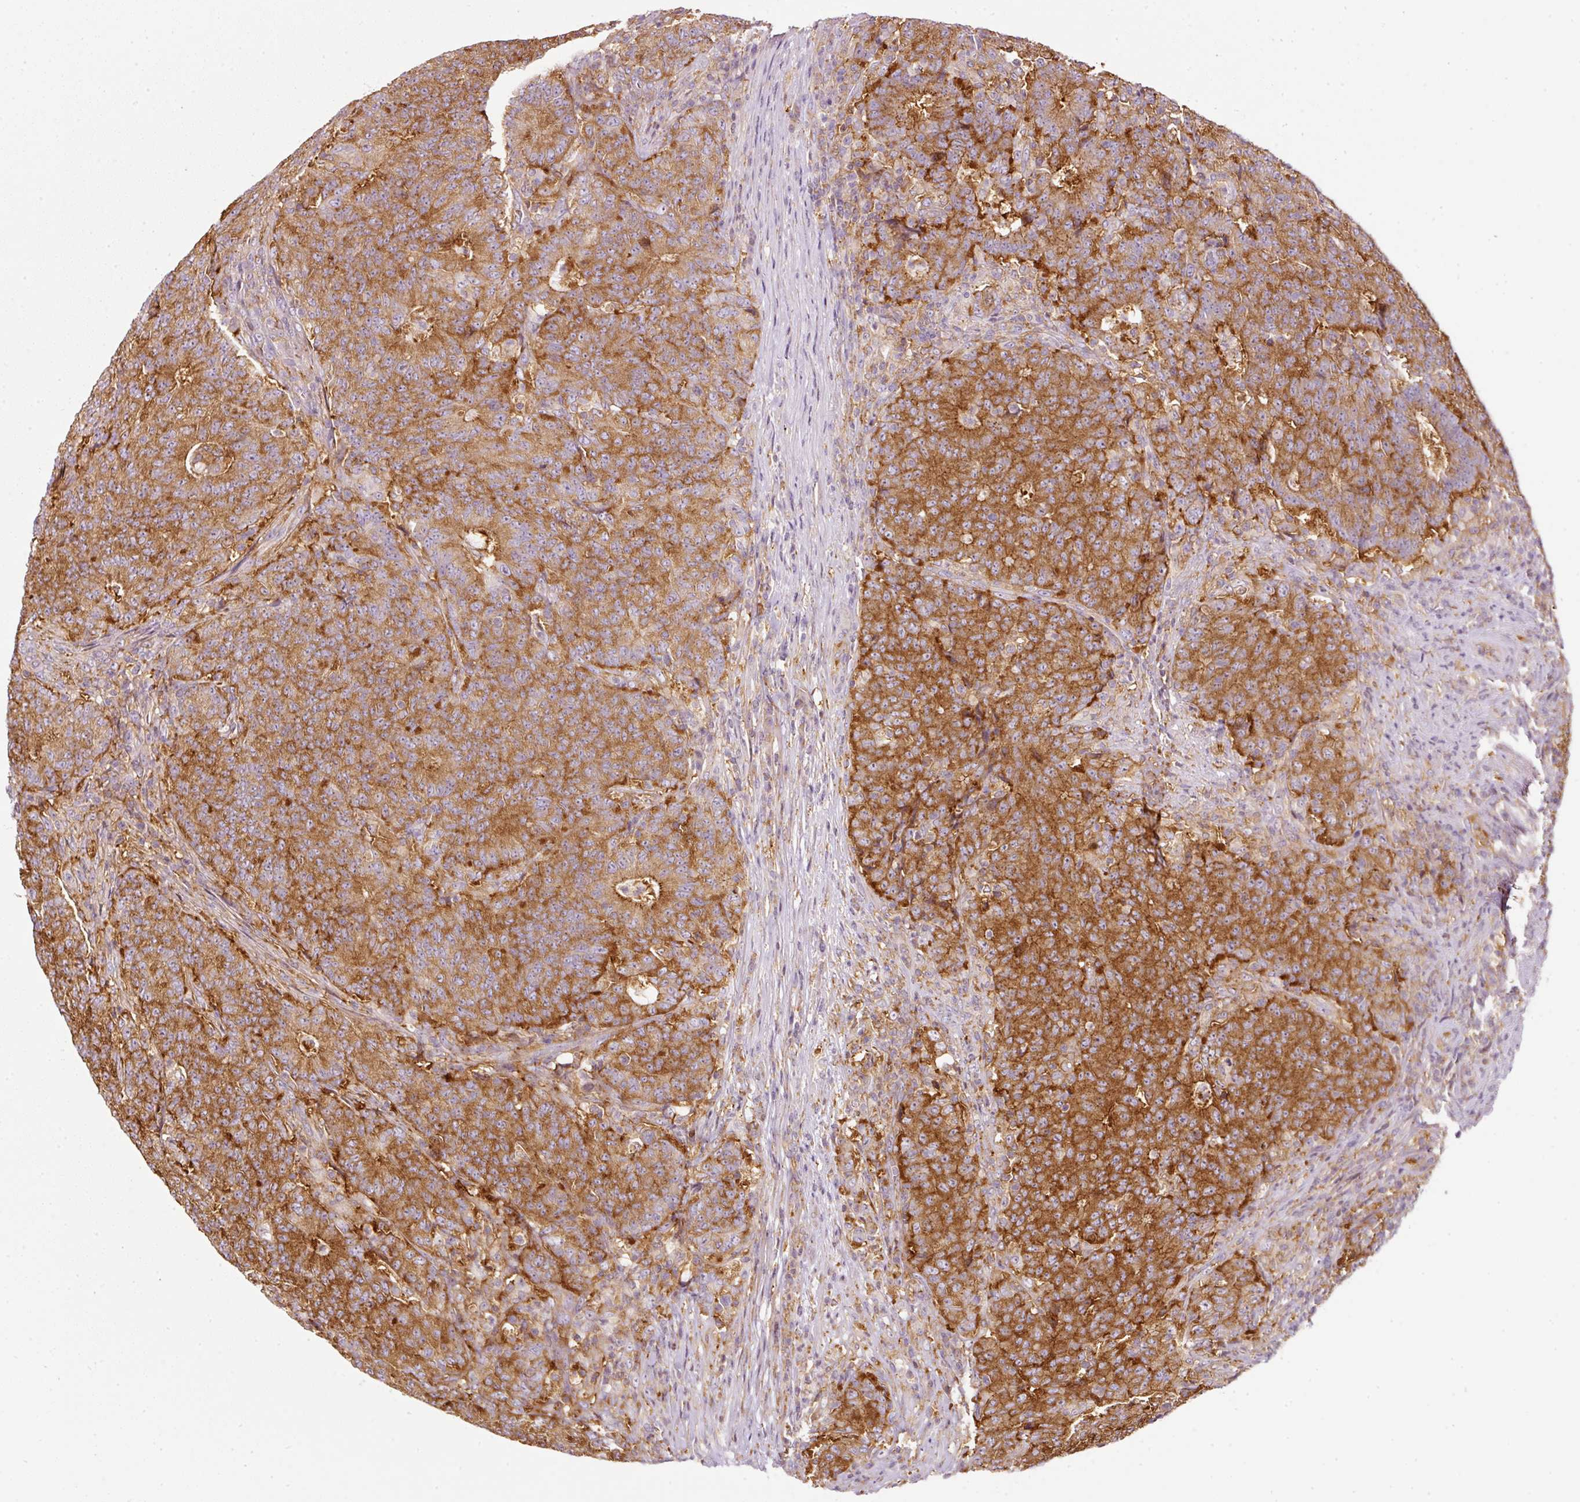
{"staining": {"intensity": "strong", "quantity": ">75%", "location": "cytoplasmic/membranous"}, "tissue": "colorectal cancer", "cell_type": "Tumor cells", "image_type": "cancer", "snomed": [{"axis": "morphology", "description": "Adenocarcinoma, NOS"}, {"axis": "topography", "description": "Colon"}], "caption": "A high-resolution histopathology image shows immunohistochemistry (IHC) staining of adenocarcinoma (colorectal), which demonstrates strong cytoplasmic/membranous positivity in approximately >75% of tumor cells.", "gene": "SCNM1", "patient": {"sex": "female", "age": 75}}